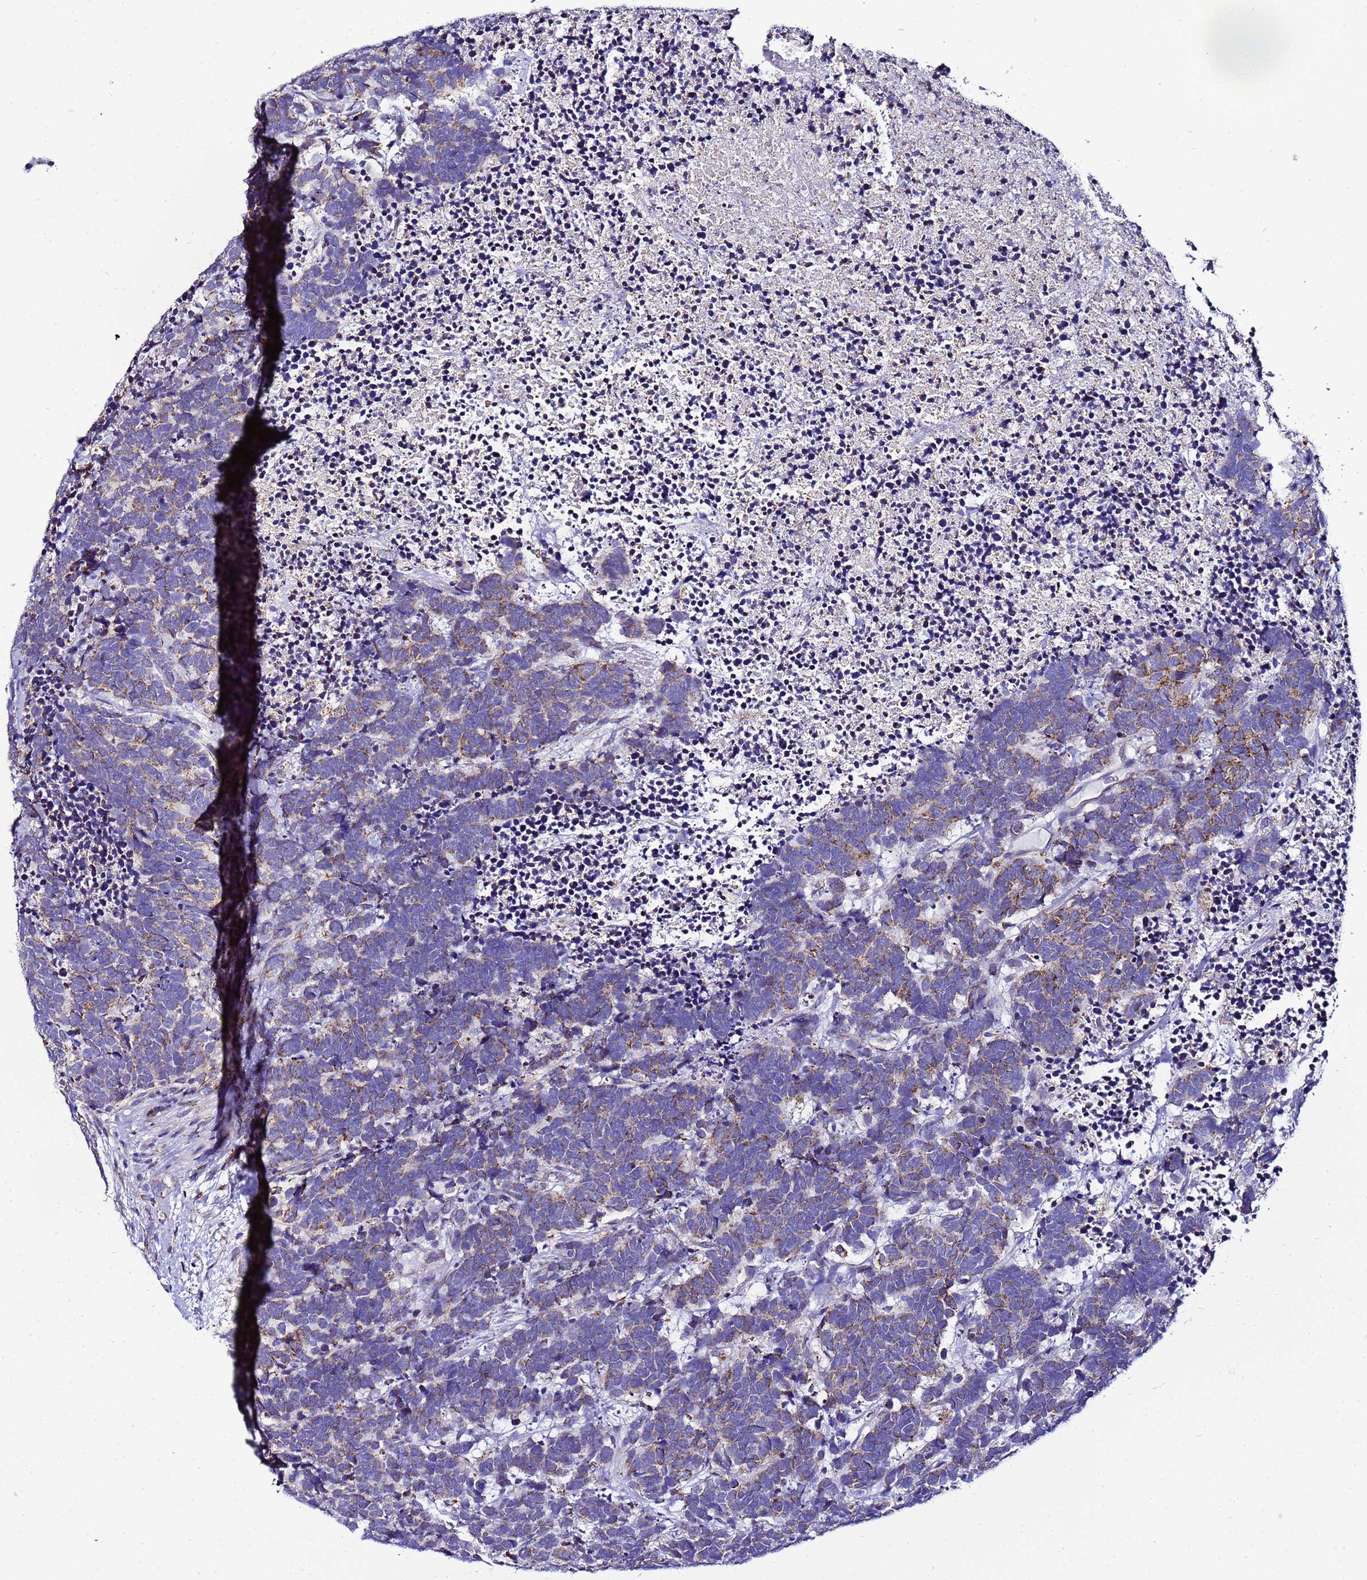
{"staining": {"intensity": "moderate", "quantity": "<25%", "location": "cytoplasmic/membranous"}, "tissue": "carcinoid", "cell_type": "Tumor cells", "image_type": "cancer", "snomed": [{"axis": "morphology", "description": "Carcinoma, NOS"}, {"axis": "morphology", "description": "Carcinoid, malignant, NOS"}, {"axis": "topography", "description": "Urinary bladder"}], "caption": "Immunohistochemical staining of human carcinoma demonstrates low levels of moderate cytoplasmic/membranous protein staining in about <25% of tumor cells.", "gene": "HIGD2A", "patient": {"sex": "male", "age": 57}}